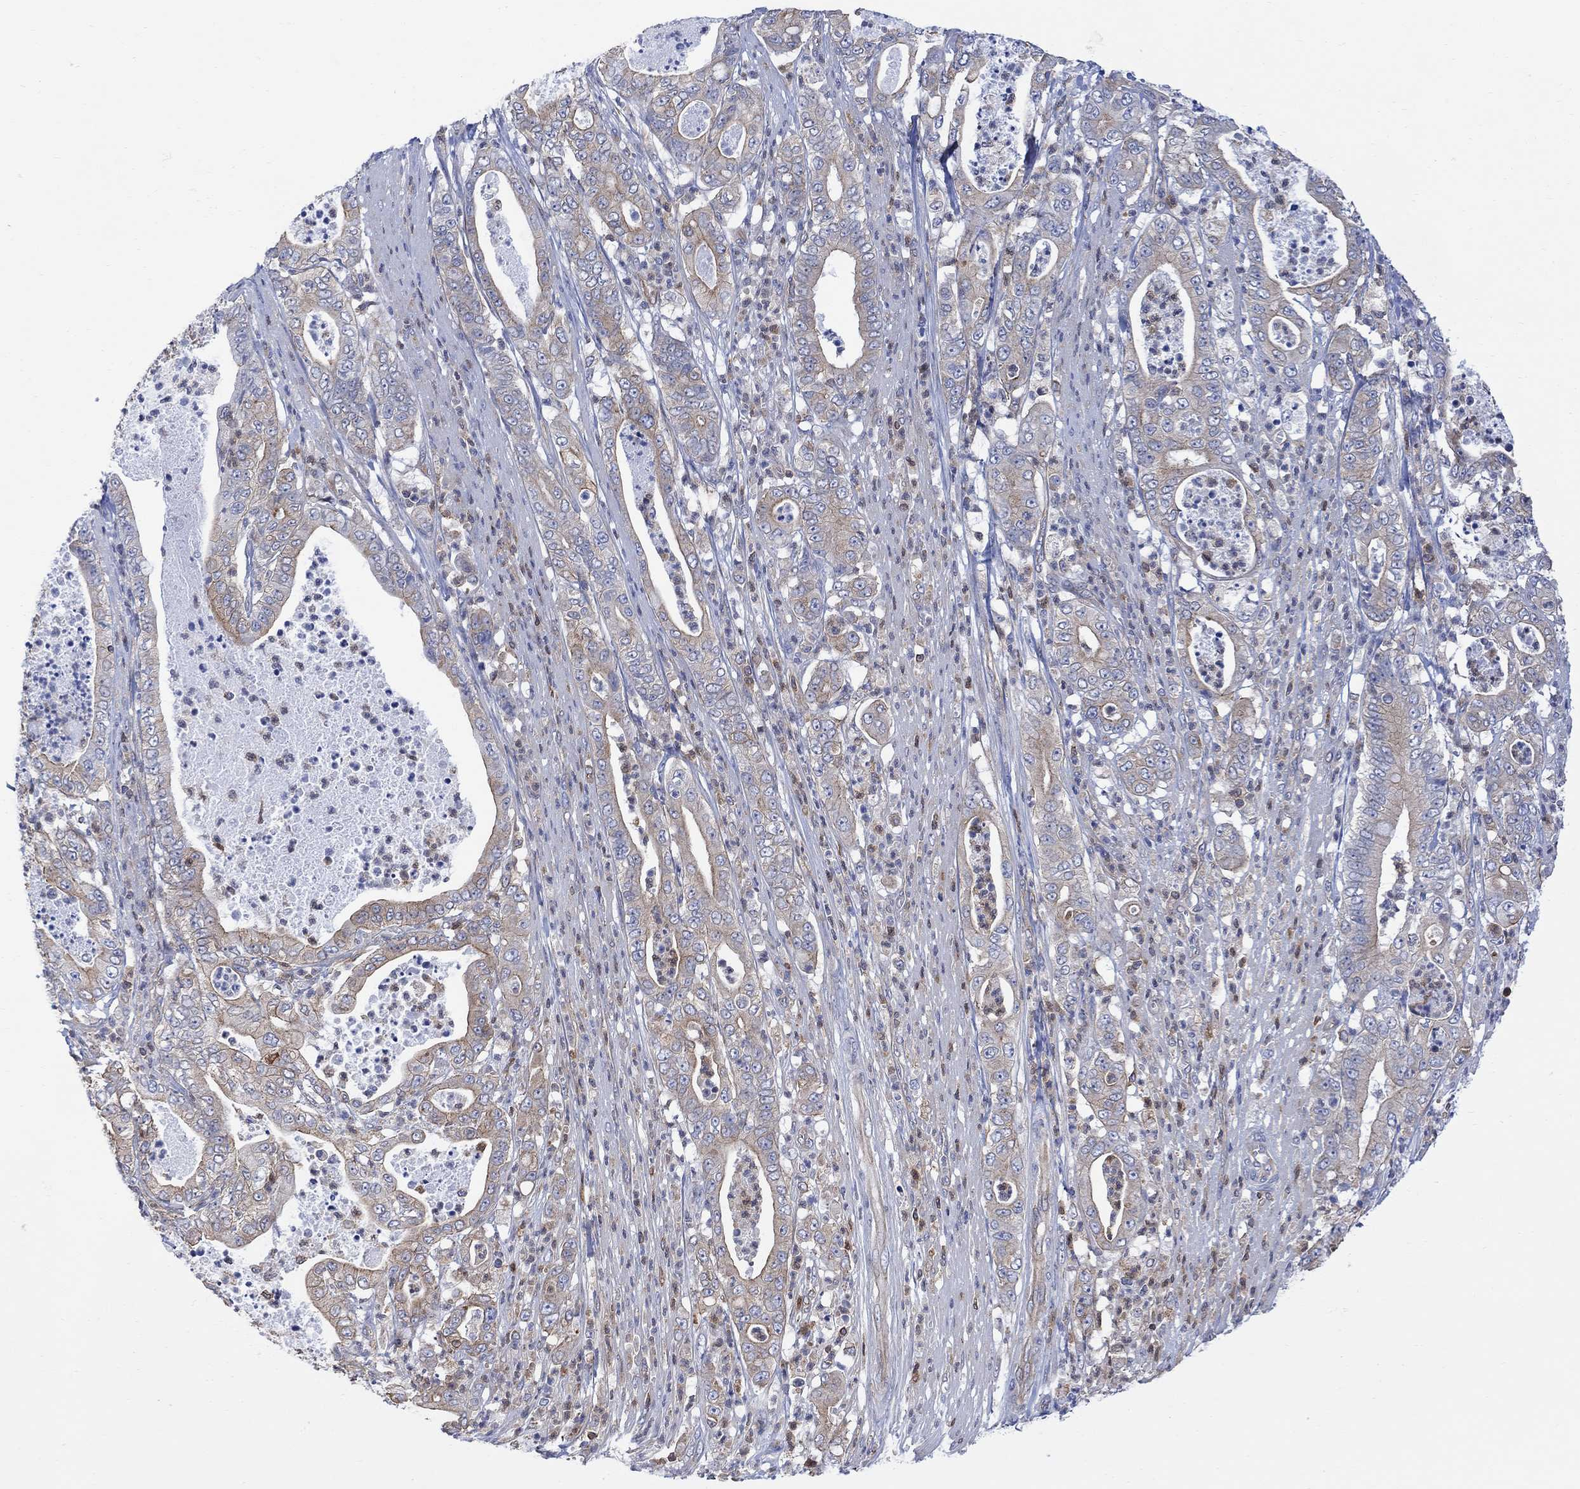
{"staining": {"intensity": "moderate", "quantity": "<25%", "location": "cytoplasmic/membranous"}, "tissue": "pancreatic cancer", "cell_type": "Tumor cells", "image_type": "cancer", "snomed": [{"axis": "morphology", "description": "Adenocarcinoma, NOS"}, {"axis": "topography", "description": "Pancreas"}], "caption": "This is a histology image of immunohistochemistry (IHC) staining of pancreatic cancer, which shows moderate staining in the cytoplasmic/membranous of tumor cells.", "gene": "GBP5", "patient": {"sex": "male", "age": 71}}